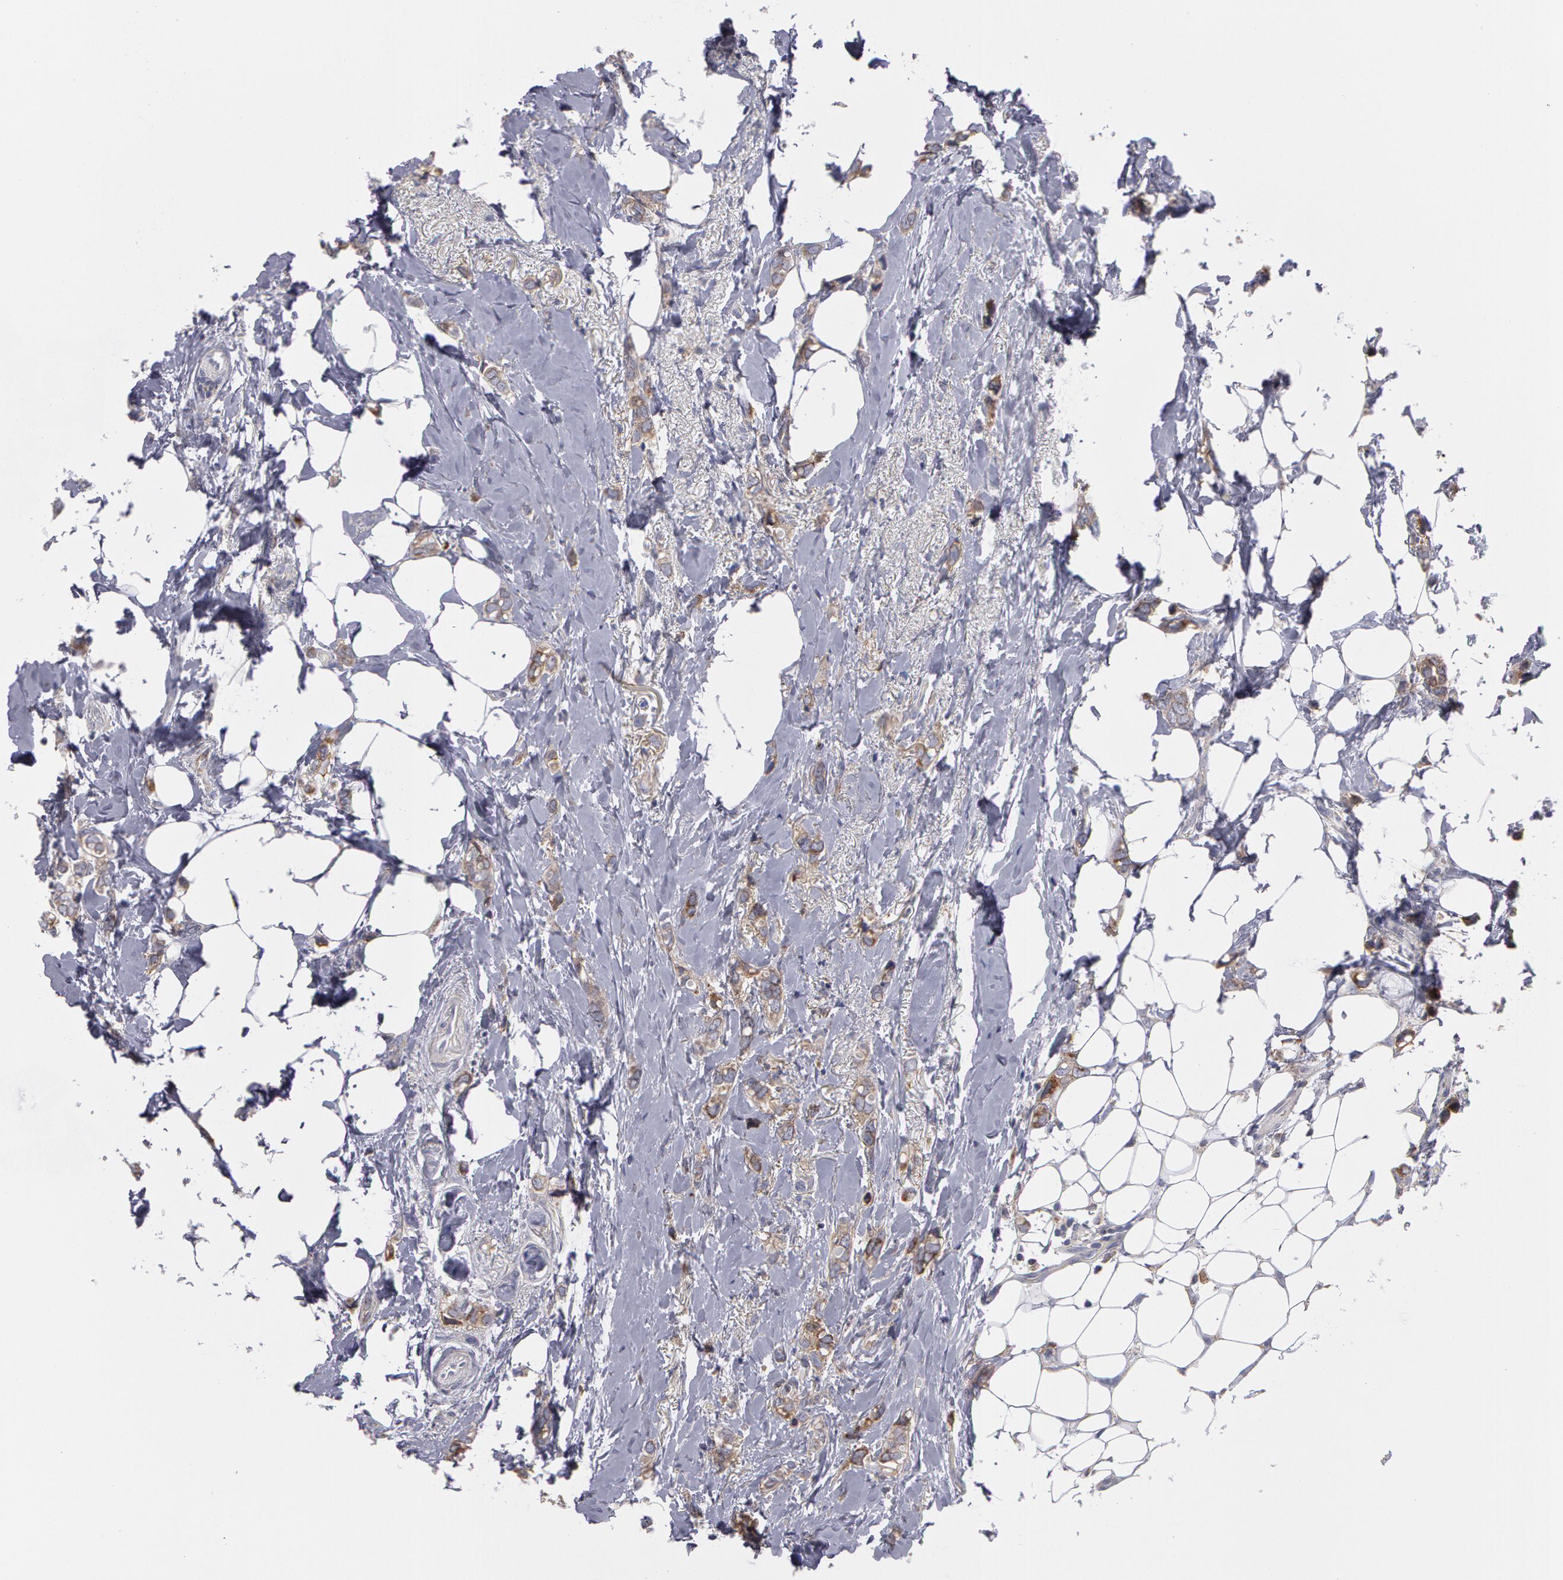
{"staining": {"intensity": "weak", "quantity": ">75%", "location": "cytoplasmic/membranous"}, "tissue": "breast cancer", "cell_type": "Tumor cells", "image_type": "cancer", "snomed": [{"axis": "morphology", "description": "Duct carcinoma"}, {"axis": "topography", "description": "Breast"}], "caption": "DAB immunohistochemical staining of human breast intraductal carcinoma demonstrates weak cytoplasmic/membranous protein staining in about >75% of tumor cells.", "gene": "ERBB2", "patient": {"sex": "female", "age": 72}}